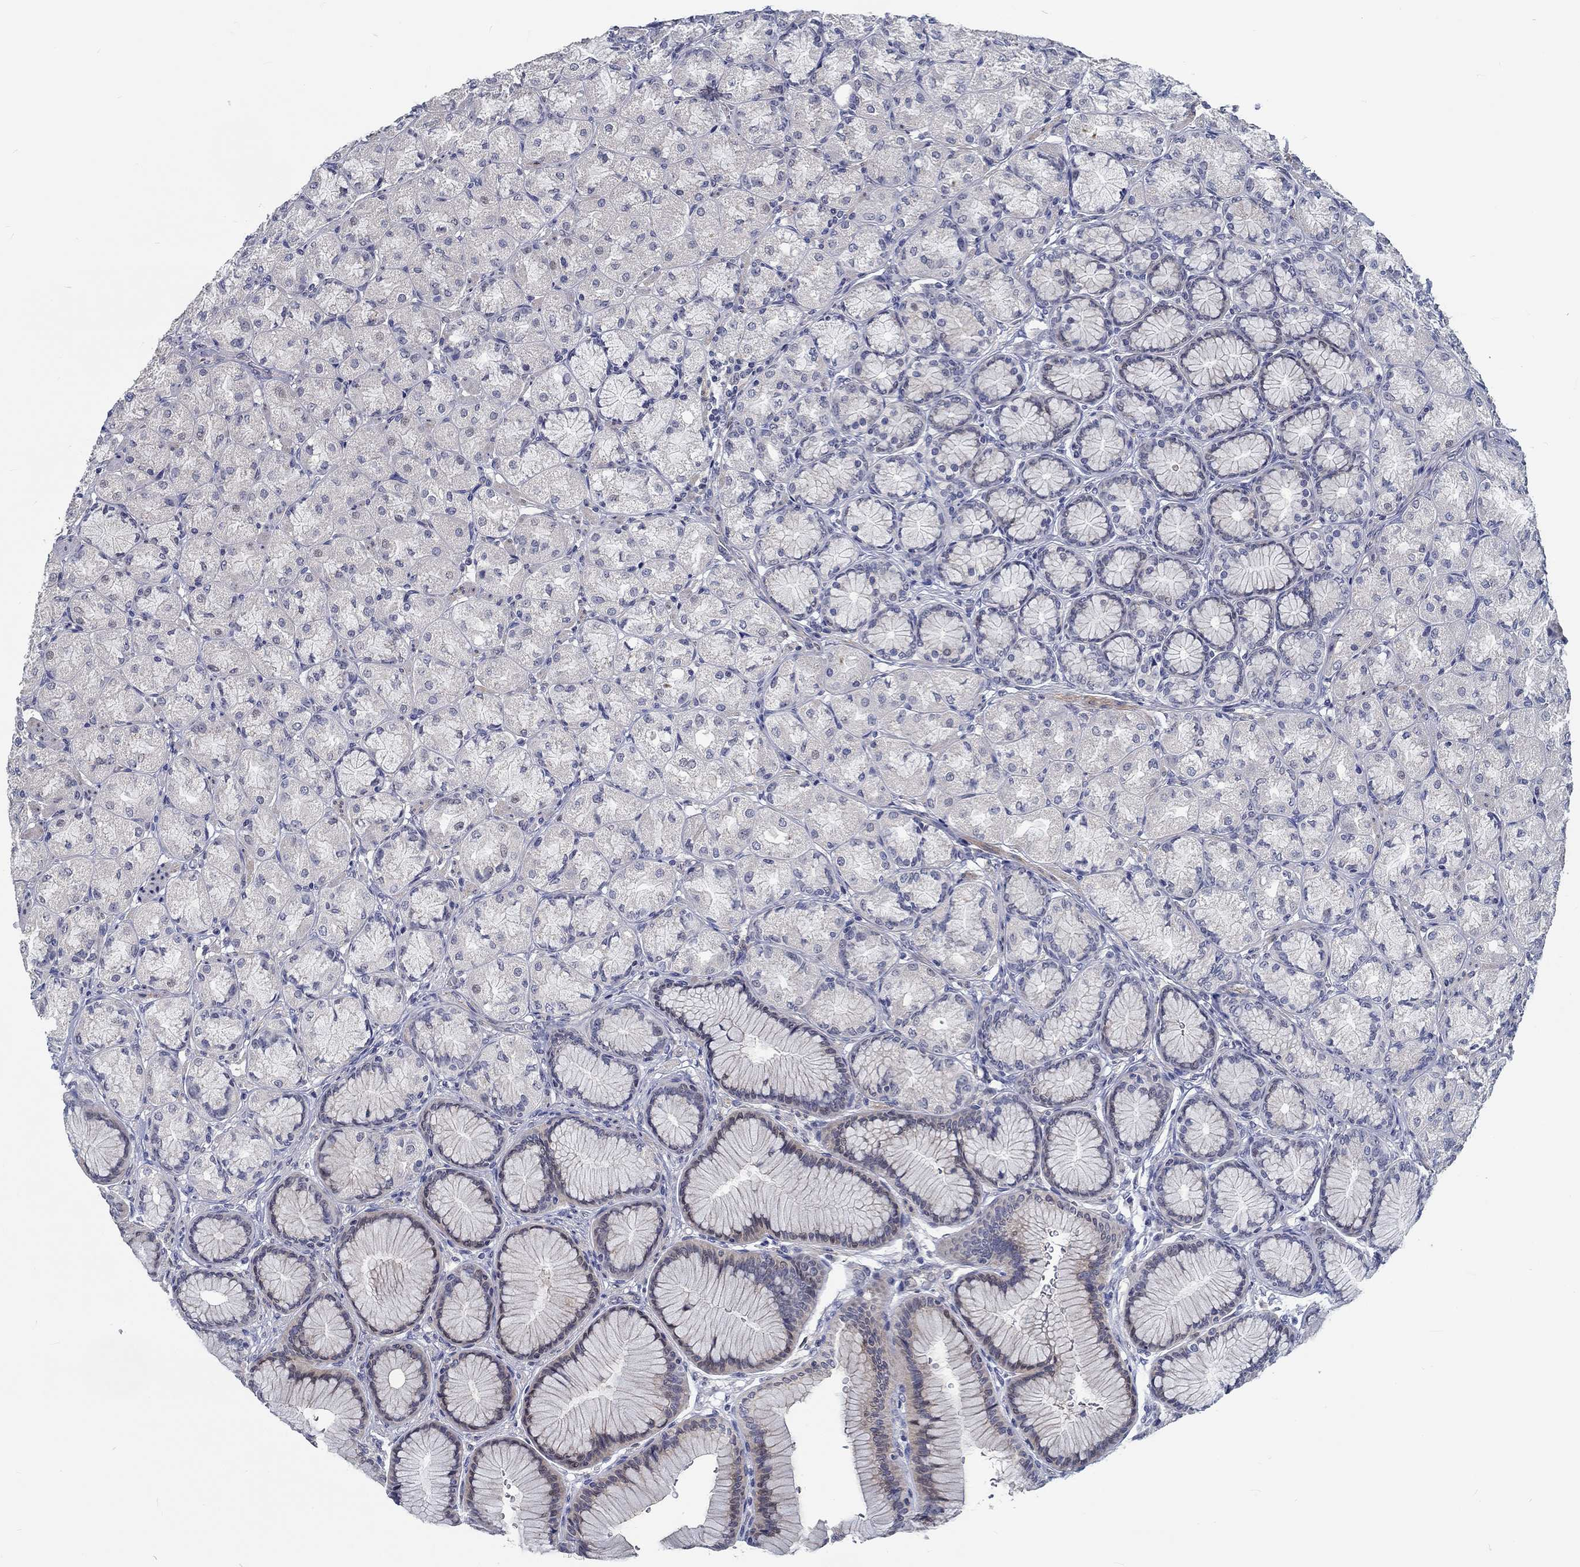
{"staining": {"intensity": "weak", "quantity": "<25%", "location": "cytoplasmic/membranous"}, "tissue": "stomach", "cell_type": "Glandular cells", "image_type": "normal", "snomed": [{"axis": "morphology", "description": "Normal tissue, NOS"}, {"axis": "morphology", "description": "Adenocarcinoma, NOS"}, {"axis": "morphology", "description": "Adenocarcinoma, High grade"}, {"axis": "topography", "description": "Stomach, upper"}, {"axis": "topography", "description": "Stomach"}], "caption": "This is an IHC histopathology image of unremarkable human stomach. There is no staining in glandular cells.", "gene": "MYBPC1", "patient": {"sex": "female", "age": 65}}